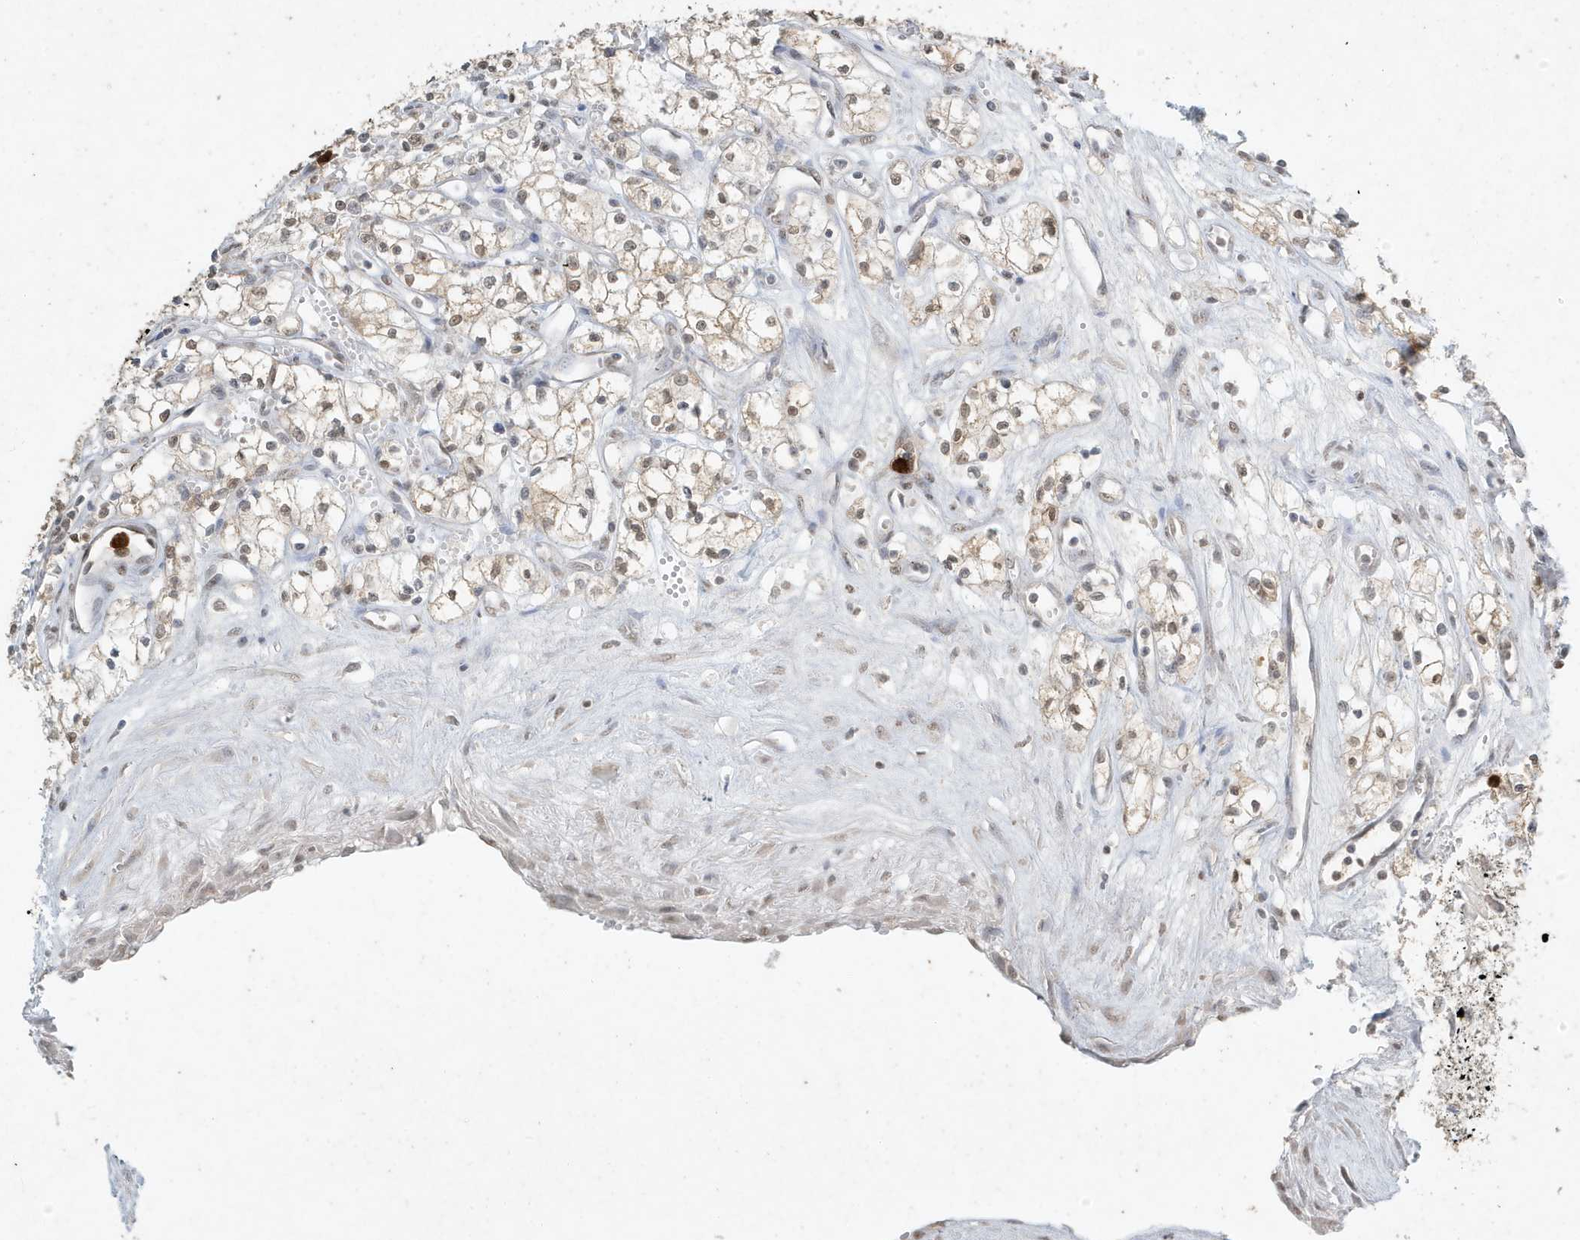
{"staining": {"intensity": "weak", "quantity": ">75%", "location": "cytoplasmic/membranous,nuclear"}, "tissue": "renal cancer", "cell_type": "Tumor cells", "image_type": "cancer", "snomed": [{"axis": "morphology", "description": "Adenocarcinoma, NOS"}, {"axis": "topography", "description": "Kidney"}], "caption": "There is low levels of weak cytoplasmic/membranous and nuclear staining in tumor cells of renal cancer (adenocarcinoma), as demonstrated by immunohistochemical staining (brown color).", "gene": "DEFA1", "patient": {"sex": "male", "age": 59}}